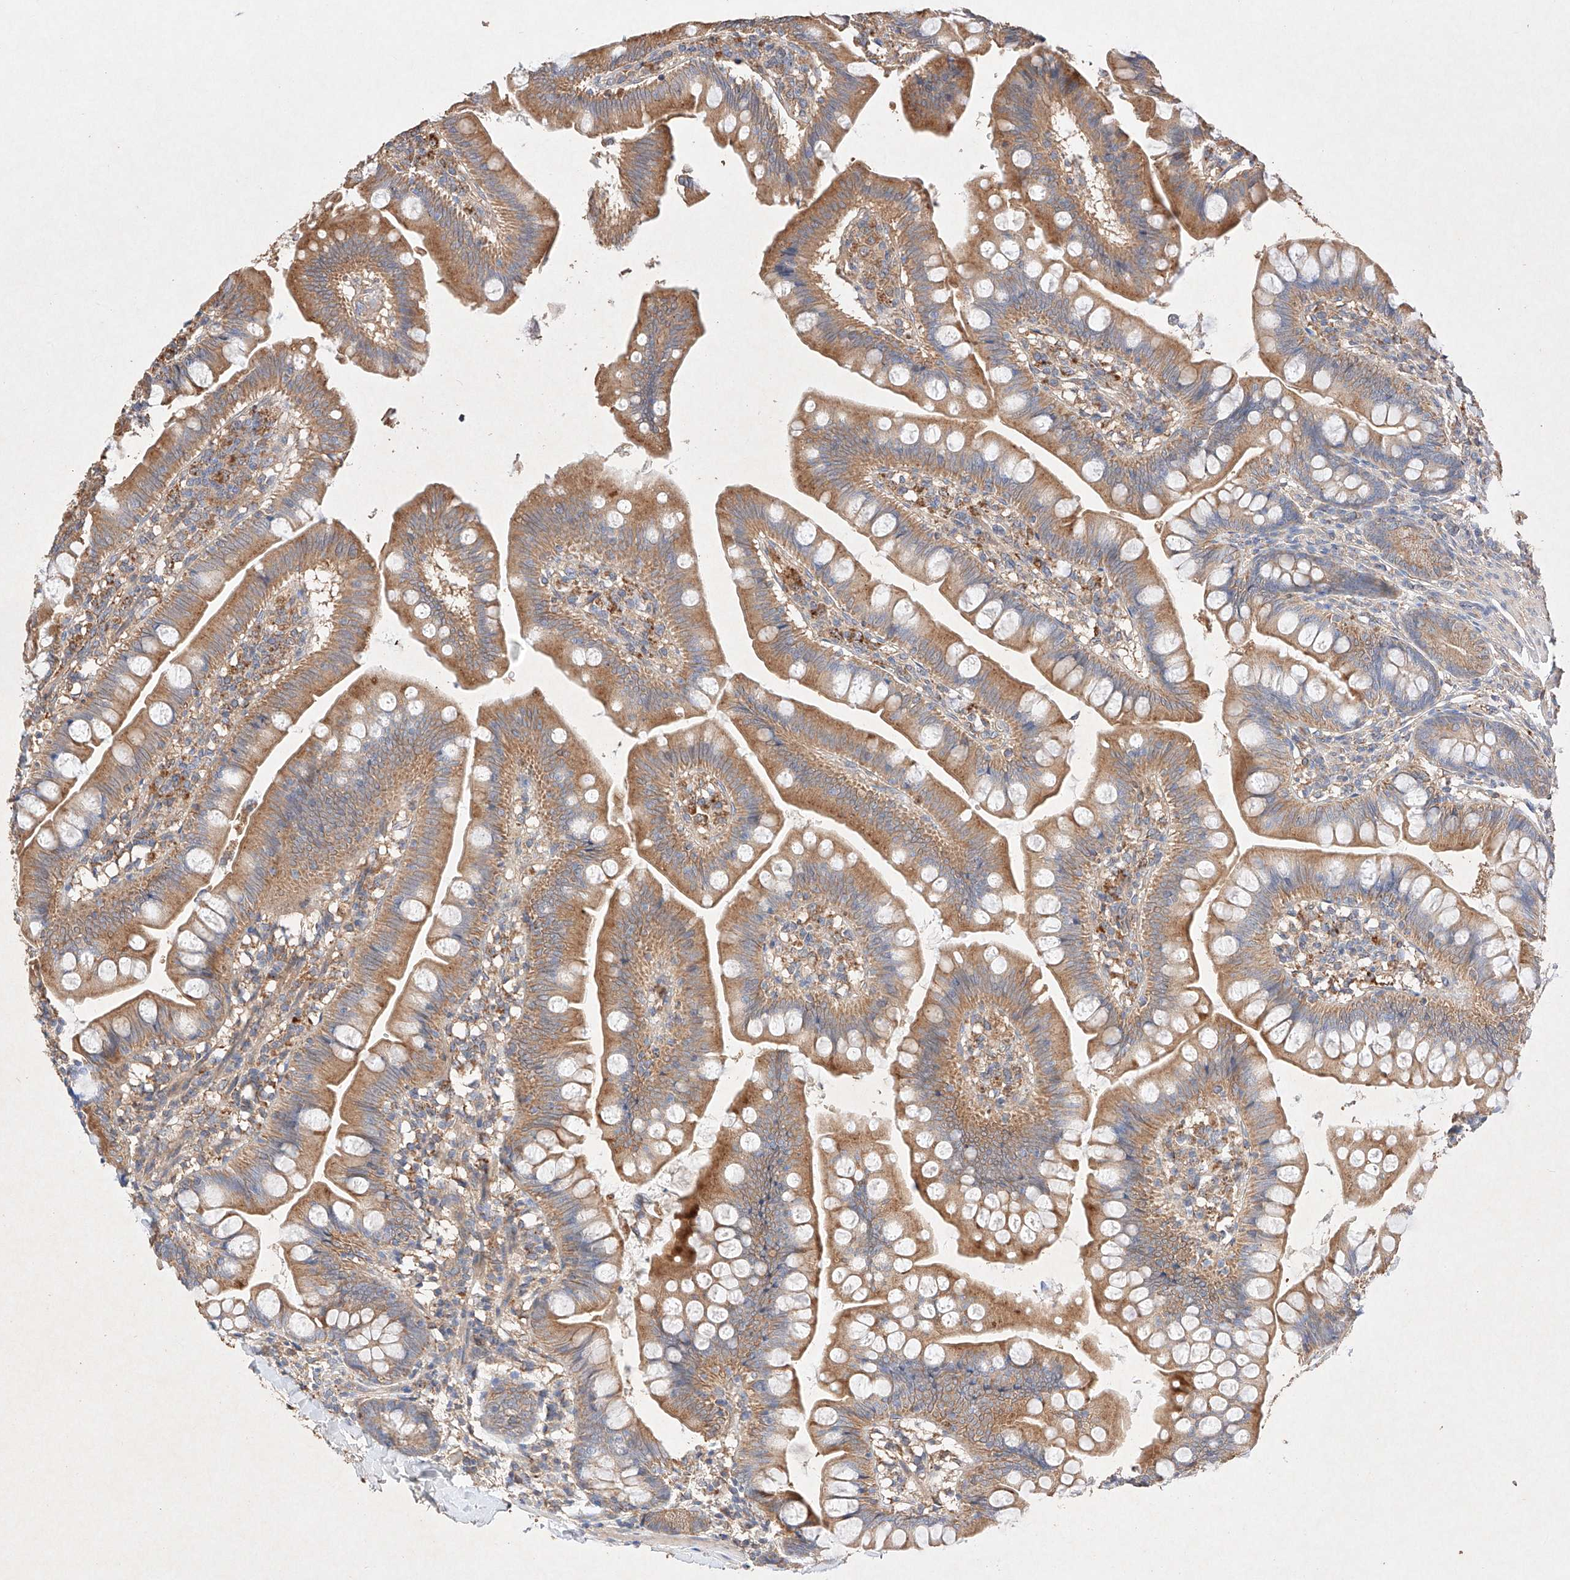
{"staining": {"intensity": "moderate", "quantity": ">75%", "location": "cytoplasmic/membranous"}, "tissue": "small intestine", "cell_type": "Glandular cells", "image_type": "normal", "snomed": [{"axis": "morphology", "description": "Normal tissue, NOS"}, {"axis": "topography", "description": "Small intestine"}], "caption": "A histopathology image of human small intestine stained for a protein displays moderate cytoplasmic/membranous brown staining in glandular cells. The staining was performed using DAB (3,3'-diaminobenzidine), with brown indicating positive protein expression. Nuclei are stained blue with hematoxylin.", "gene": "C6orf62", "patient": {"sex": "male", "age": 7}}